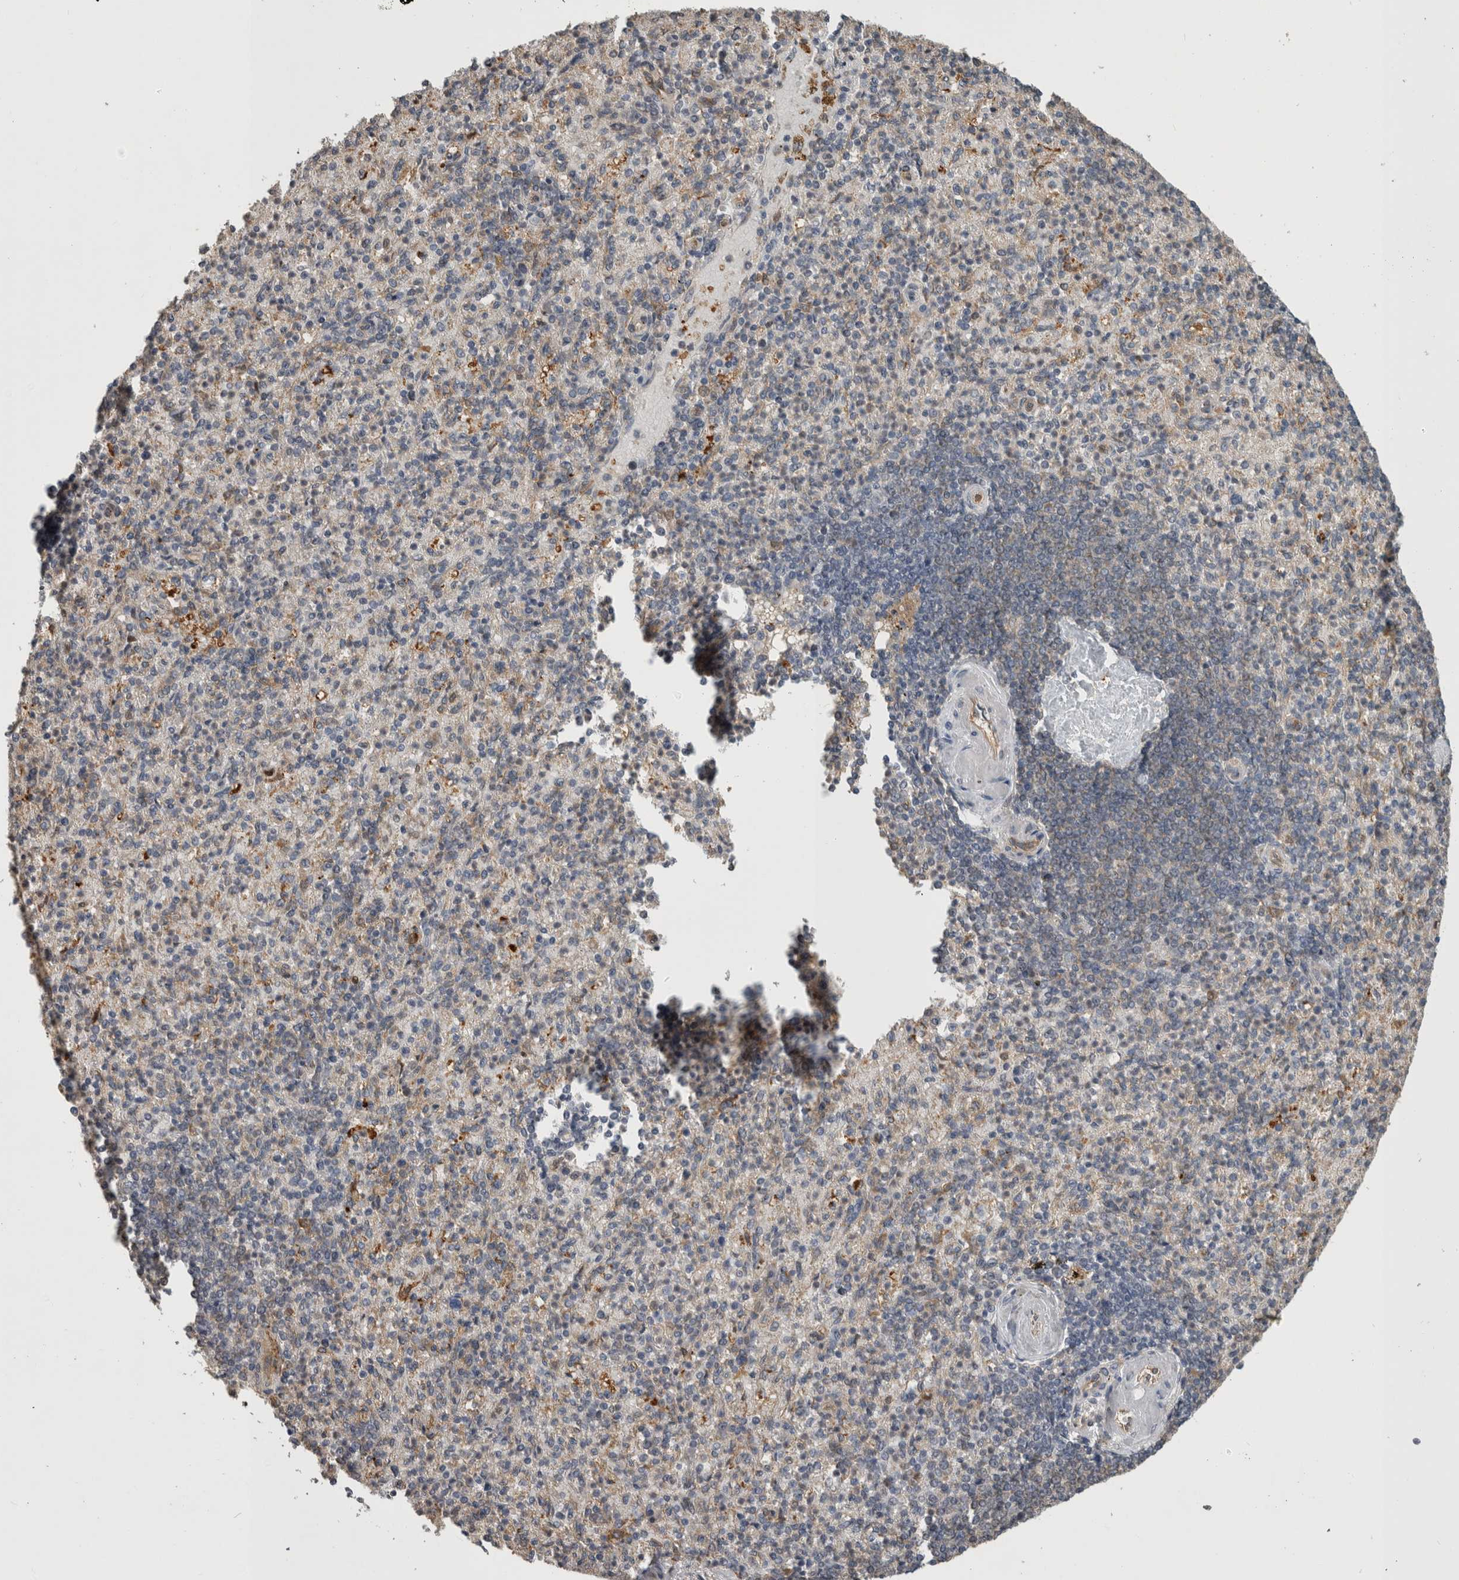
{"staining": {"intensity": "weak", "quantity": "<25%", "location": "cytoplasmic/membranous"}, "tissue": "spleen", "cell_type": "Cells in red pulp", "image_type": "normal", "snomed": [{"axis": "morphology", "description": "Normal tissue, NOS"}, {"axis": "topography", "description": "Spleen"}], "caption": "Cells in red pulp show no significant protein positivity in unremarkable spleen. Nuclei are stained in blue.", "gene": "ATXN2", "patient": {"sex": "female", "age": 74}}